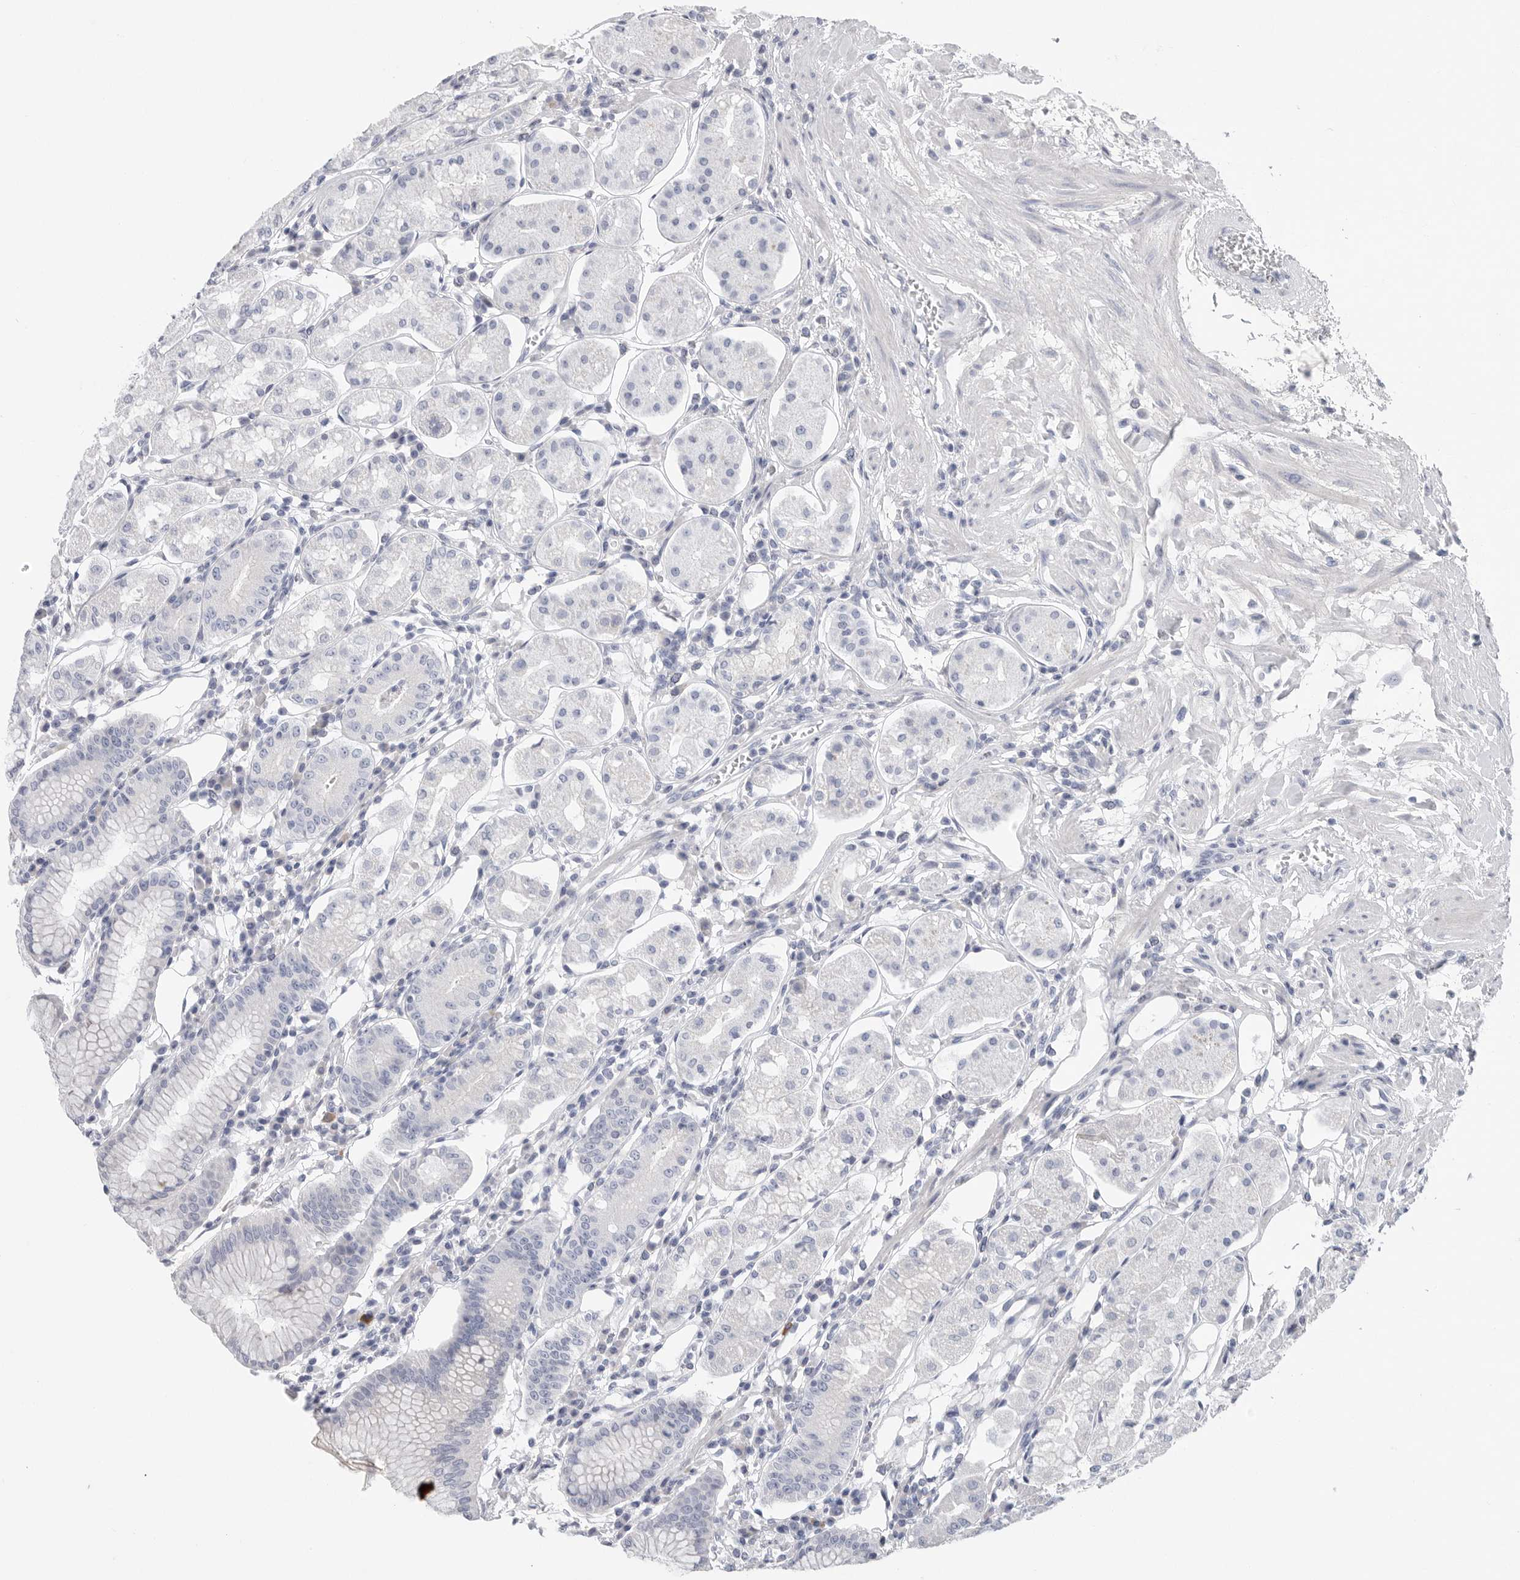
{"staining": {"intensity": "negative", "quantity": "none", "location": "none"}, "tissue": "stomach", "cell_type": "Glandular cells", "image_type": "normal", "snomed": [{"axis": "morphology", "description": "Normal tissue, NOS"}, {"axis": "topography", "description": "Stomach"}, {"axis": "topography", "description": "Stomach, lower"}], "caption": "Immunohistochemistry (IHC) photomicrograph of benign stomach stained for a protein (brown), which shows no staining in glandular cells. (DAB immunohistochemistry, high magnification).", "gene": "CAMK2B", "patient": {"sex": "female", "age": 56}}